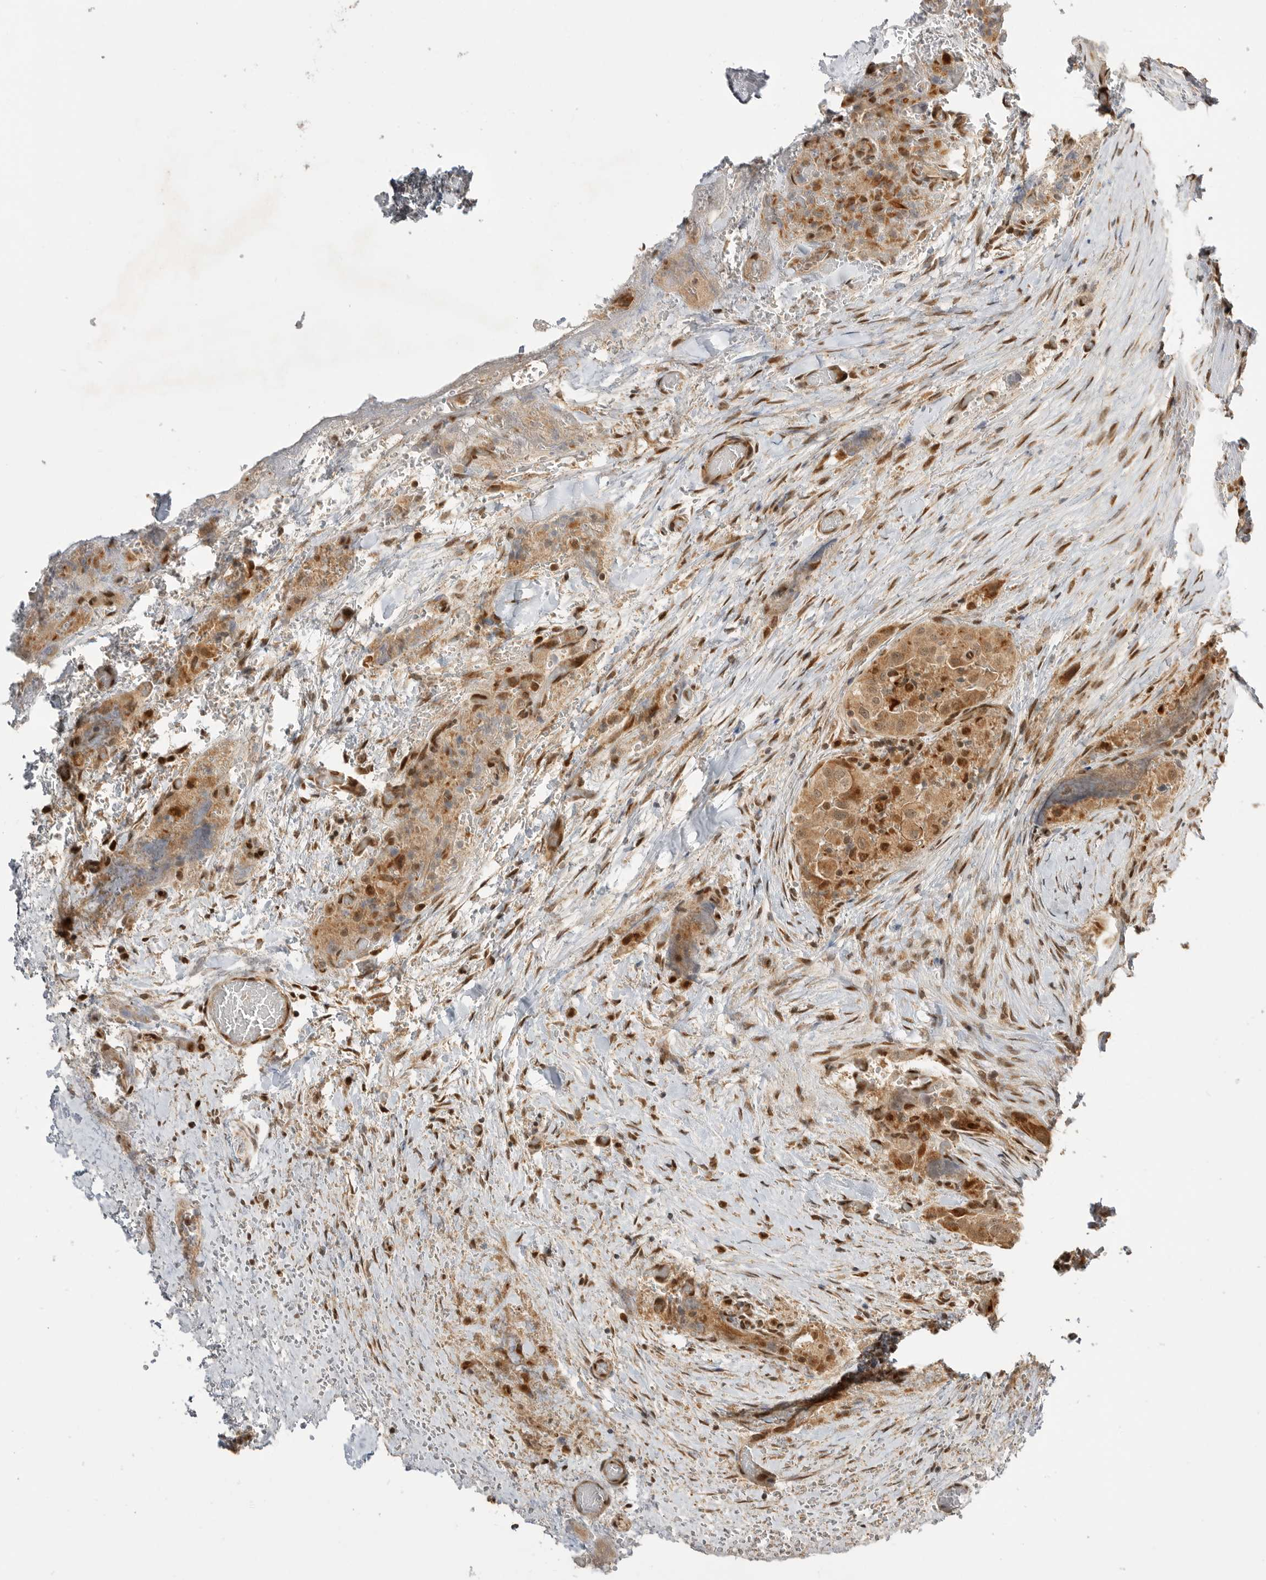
{"staining": {"intensity": "moderate", "quantity": ">75%", "location": "cytoplasmic/membranous"}, "tissue": "thyroid cancer", "cell_type": "Tumor cells", "image_type": "cancer", "snomed": [{"axis": "morphology", "description": "Papillary adenocarcinoma, NOS"}, {"axis": "topography", "description": "Thyroid gland"}], "caption": "IHC of human thyroid cancer (papillary adenocarcinoma) shows medium levels of moderate cytoplasmic/membranous expression in approximately >75% of tumor cells.", "gene": "ALKAL1", "patient": {"sex": "female", "age": 59}}